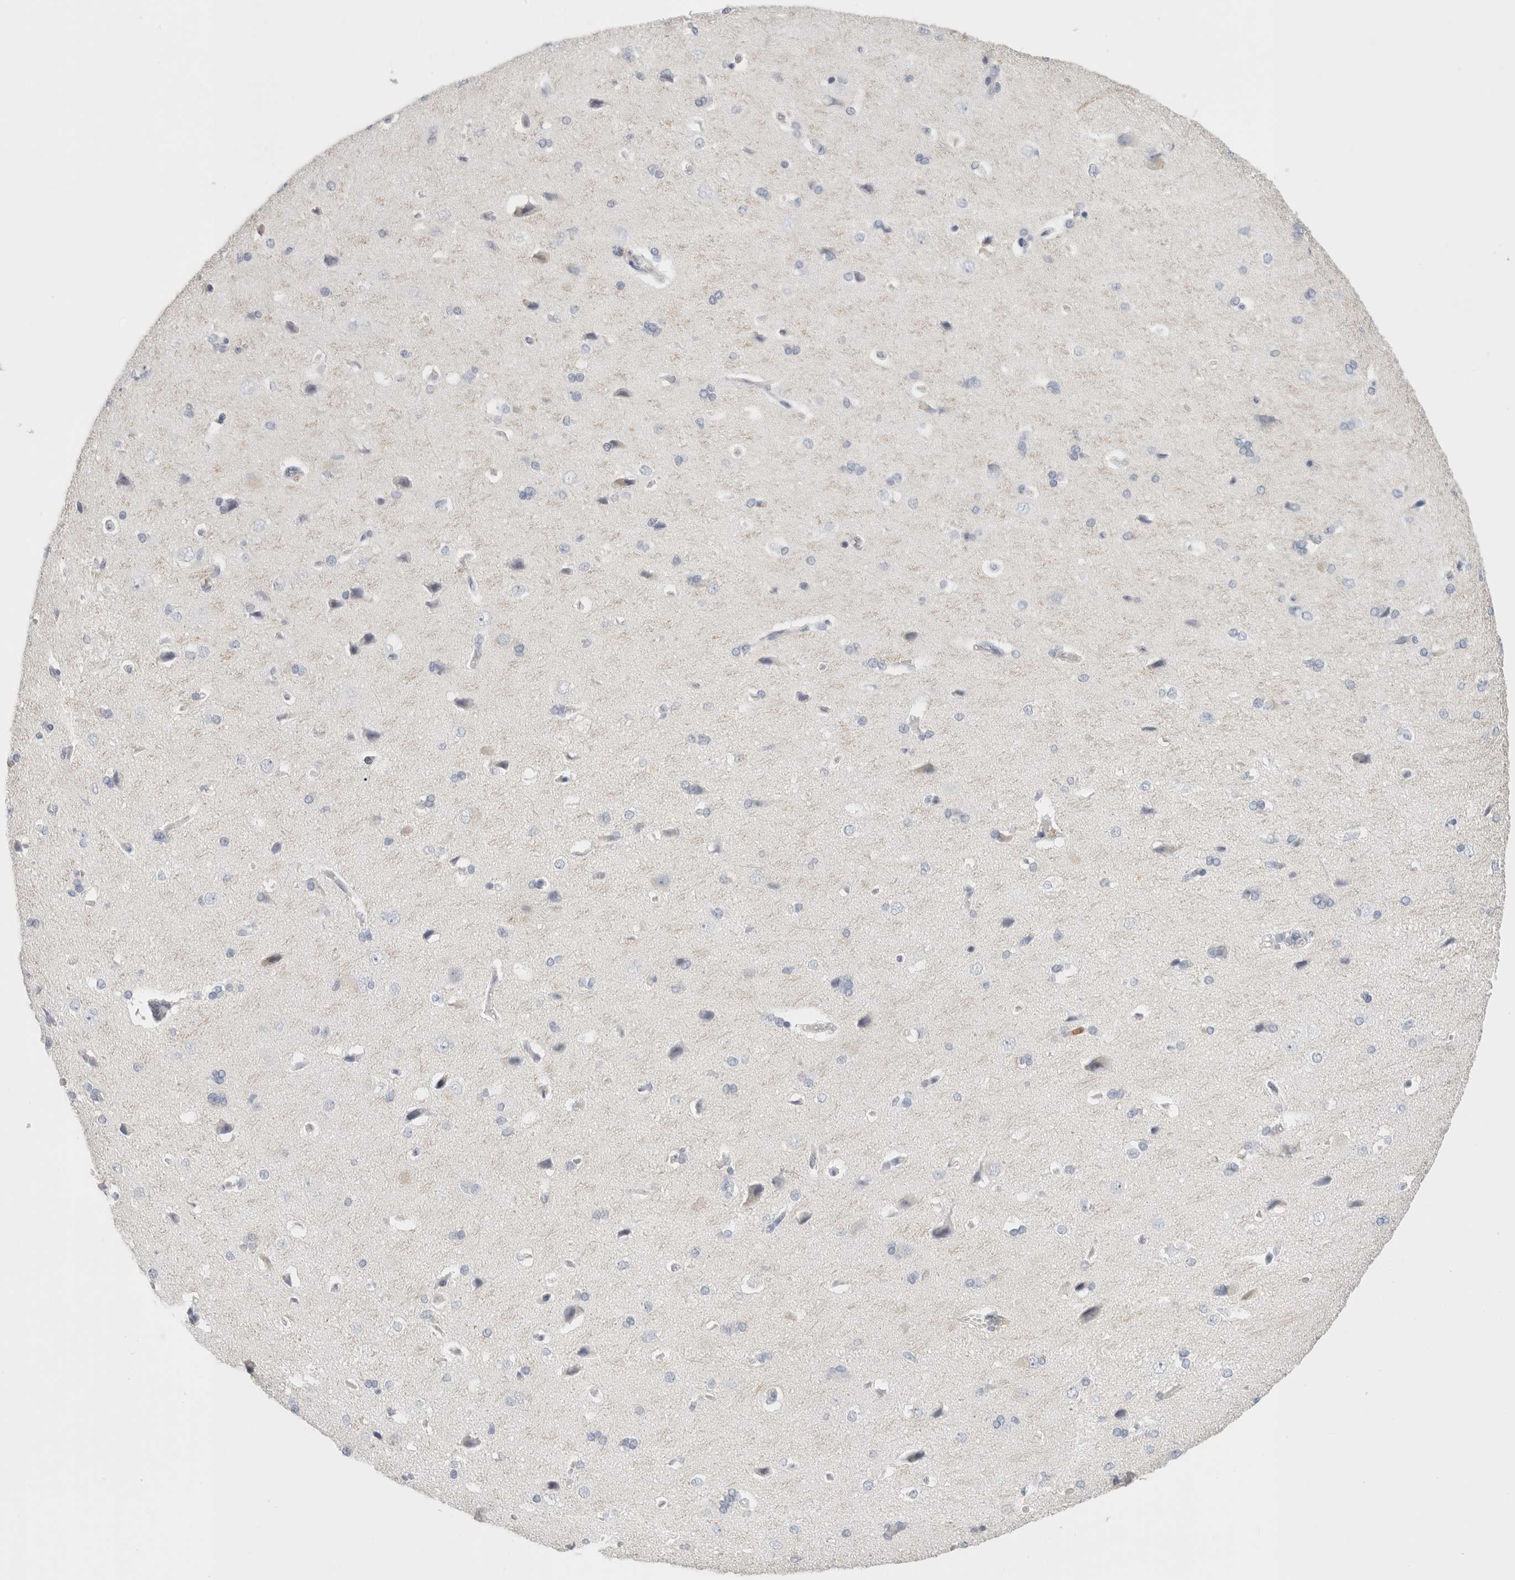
{"staining": {"intensity": "negative", "quantity": "none", "location": "none"}, "tissue": "cerebral cortex", "cell_type": "Endothelial cells", "image_type": "normal", "snomed": [{"axis": "morphology", "description": "Normal tissue, NOS"}, {"axis": "topography", "description": "Cerebral cortex"}], "caption": "Micrograph shows no protein expression in endothelial cells of benign cerebral cortex. (Stains: DAB immunohistochemistry (IHC) with hematoxylin counter stain, Microscopy: brightfield microscopy at high magnification).", "gene": "P2RY2", "patient": {"sex": "male", "age": 62}}